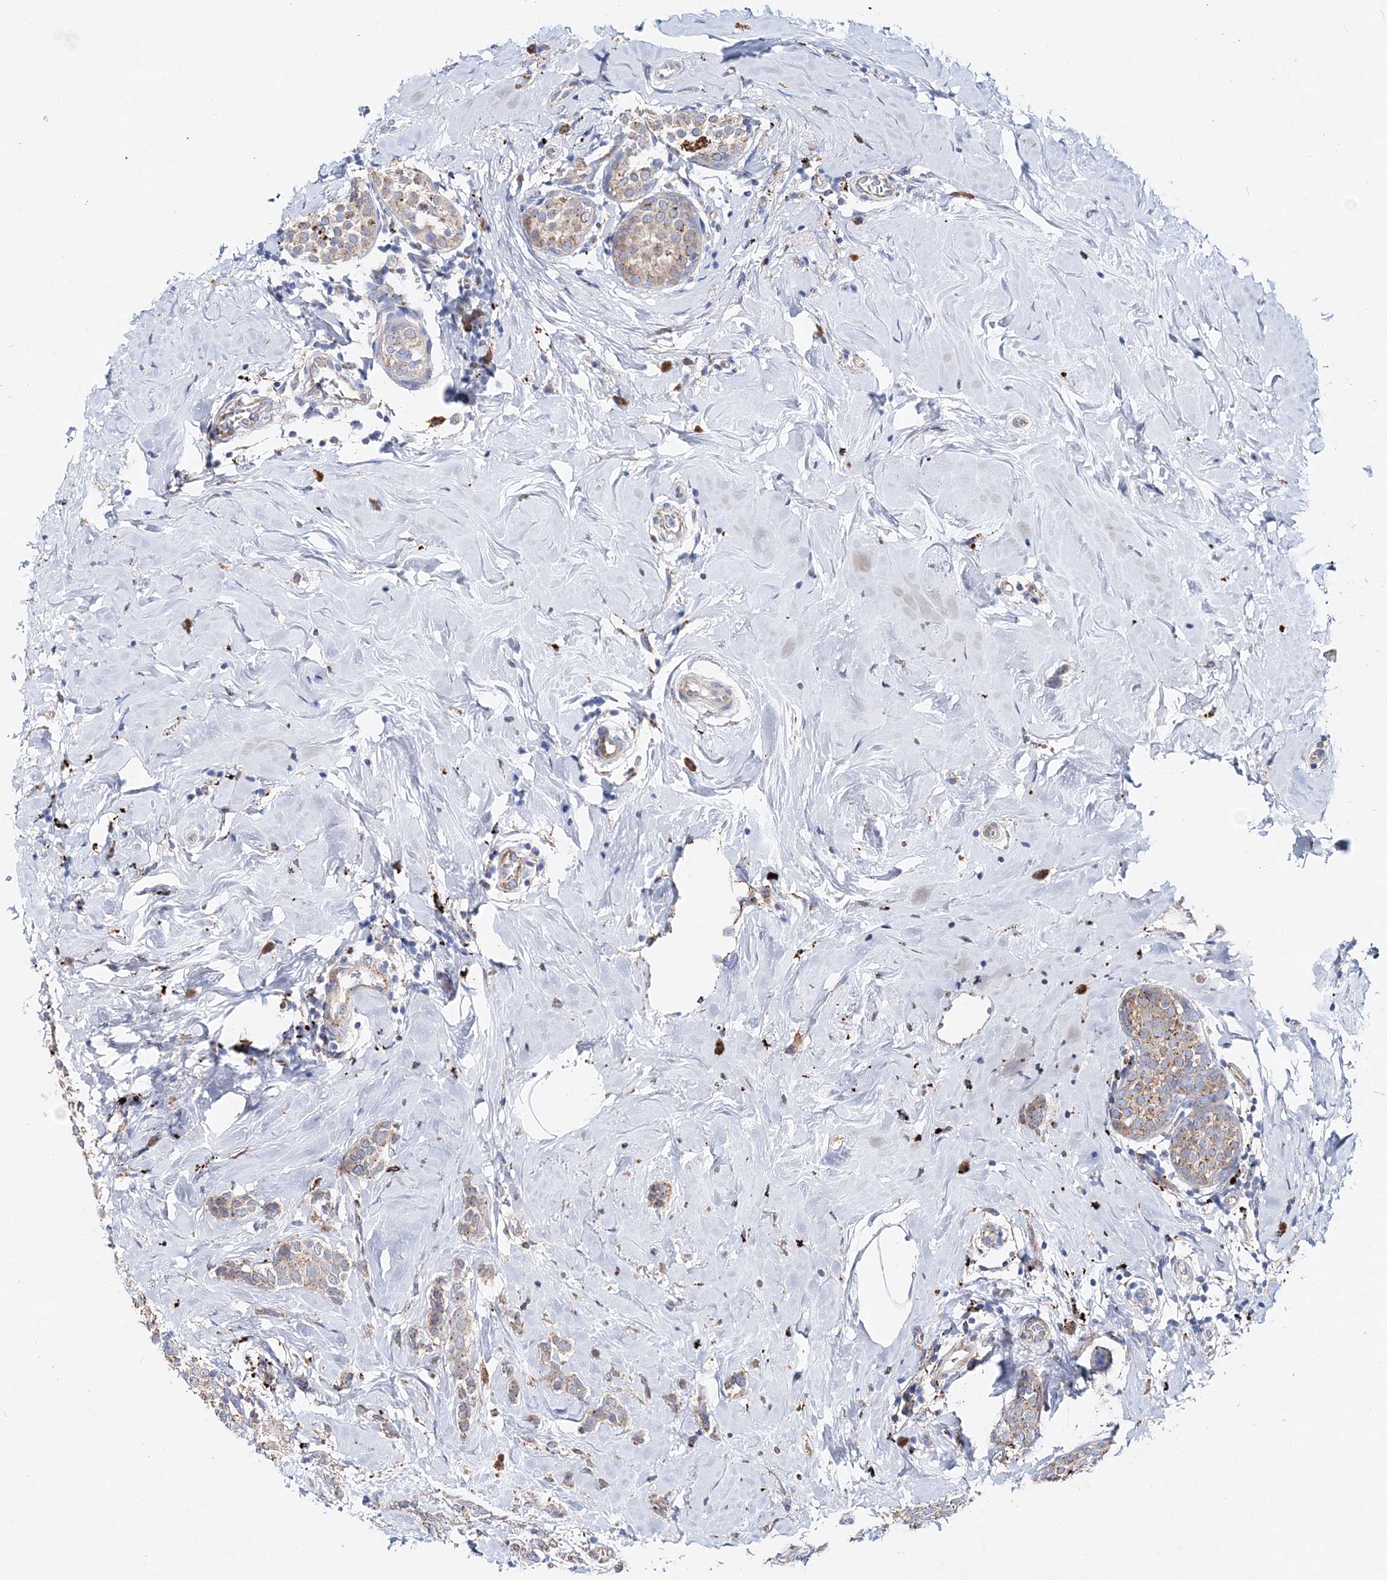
{"staining": {"intensity": "moderate", "quantity": ">75%", "location": "cytoplasmic/membranous"}, "tissue": "breast cancer", "cell_type": "Tumor cells", "image_type": "cancer", "snomed": [{"axis": "morphology", "description": "Lobular carcinoma, in situ"}, {"axis": "morphology", "description": "Lobular carcinoma"}, {"axis": "topography", "description": "Breast"}], "caption": "Protein staining of breast cancer tissue displays moderate cytoplasmic/membranous expression in approximately >75% of tumor cells.", "gene": "C3orf38", "patient": {"sex": "female", "age": 41}}